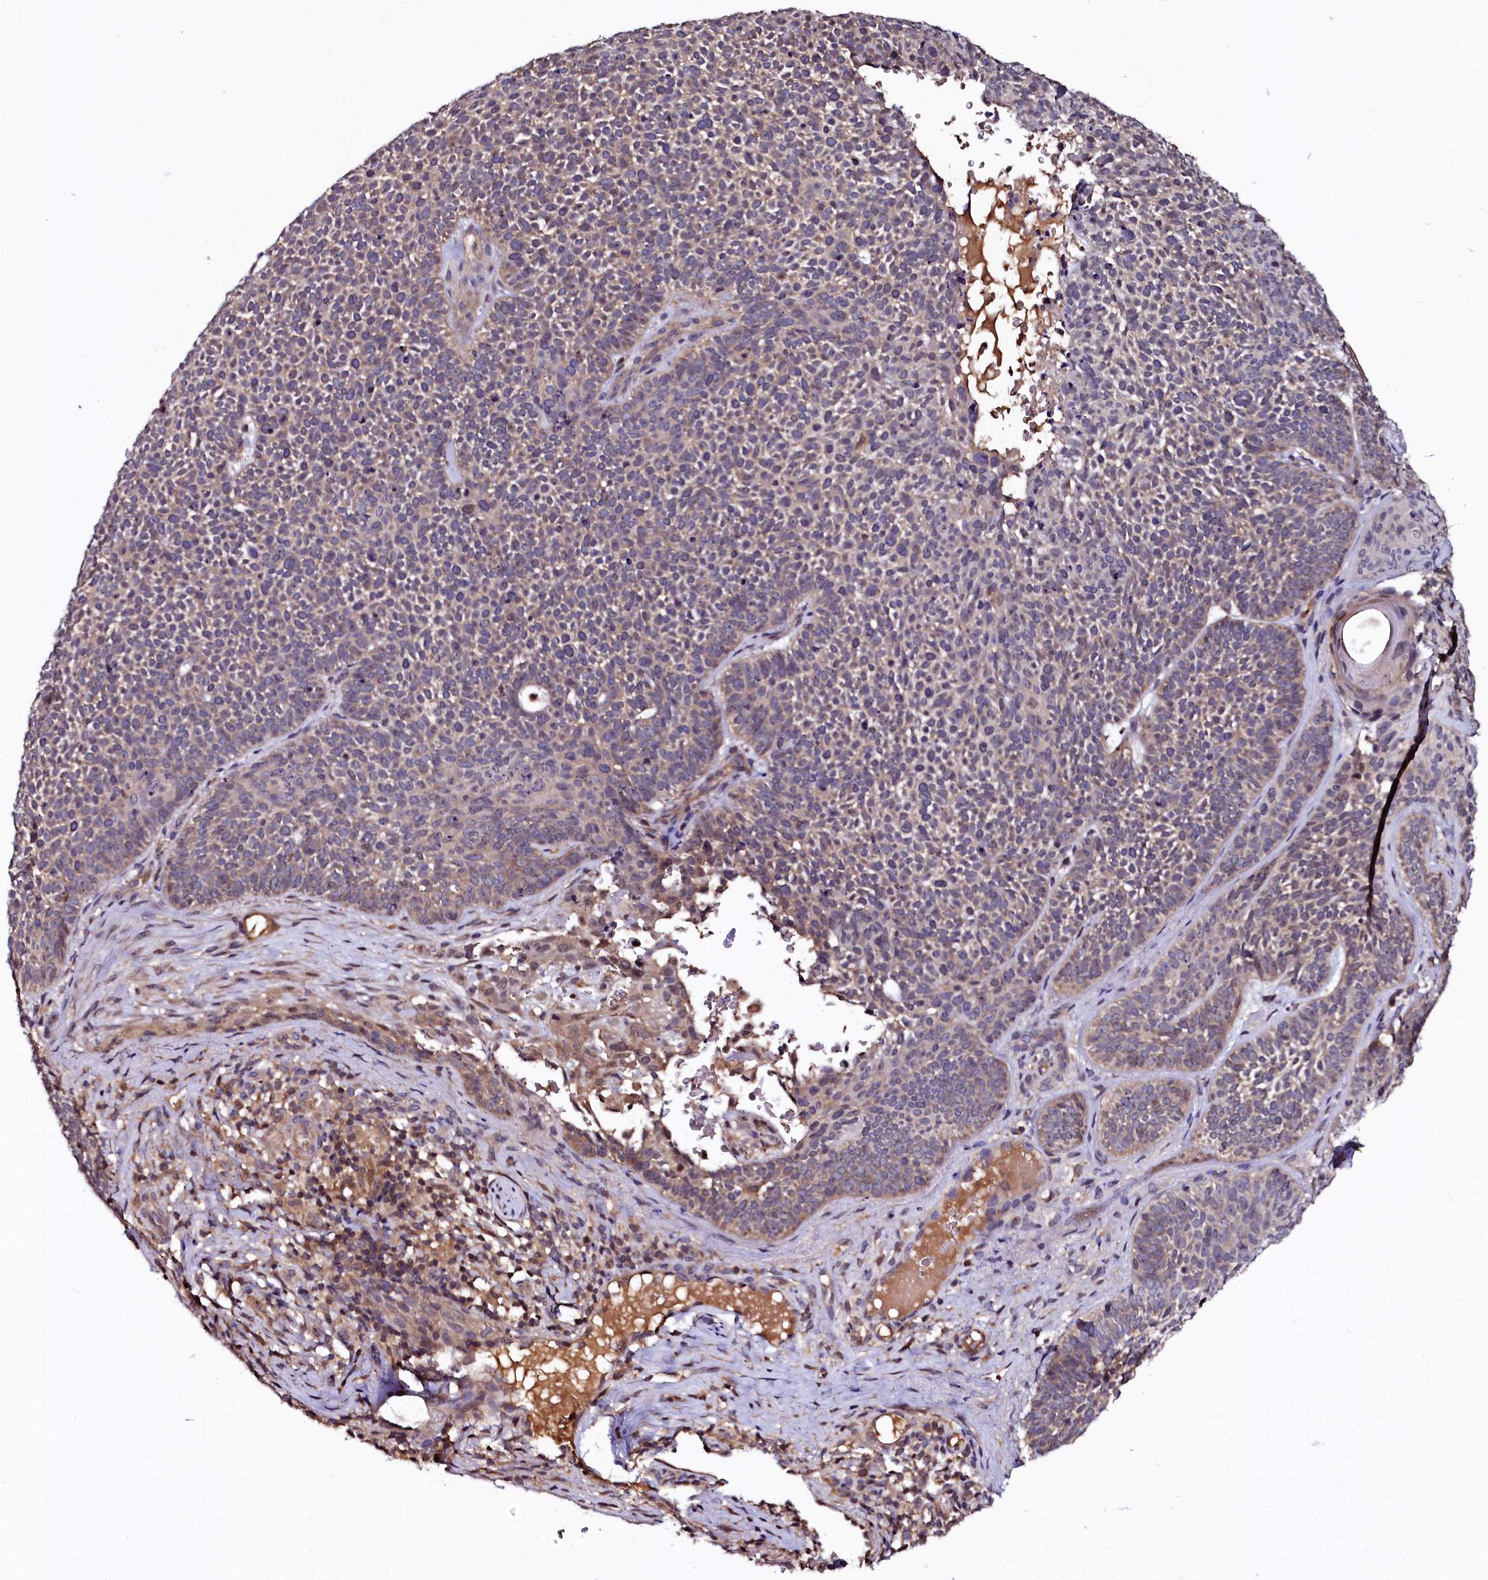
{"staining": {"intensity": "weak", "quantity": "25%-75%", "location": "cytoplasmic/membranous"}, "tissue": "skin cancer", "cell_type": "Tumor cells", "image_type": "cancer", "snomed": [{"axis": "morphology", "description": "Basal cell carcinoma"}, {"axis": "topography", "description": "Skin"}], "caption": "Skin basal cell carcinoma stained for a protein demonstrates weak cytoplasmic/membranous positivity in tumor cells.", "gene": "N4BP1", "patient": {"sex": "male", "age": 85}}